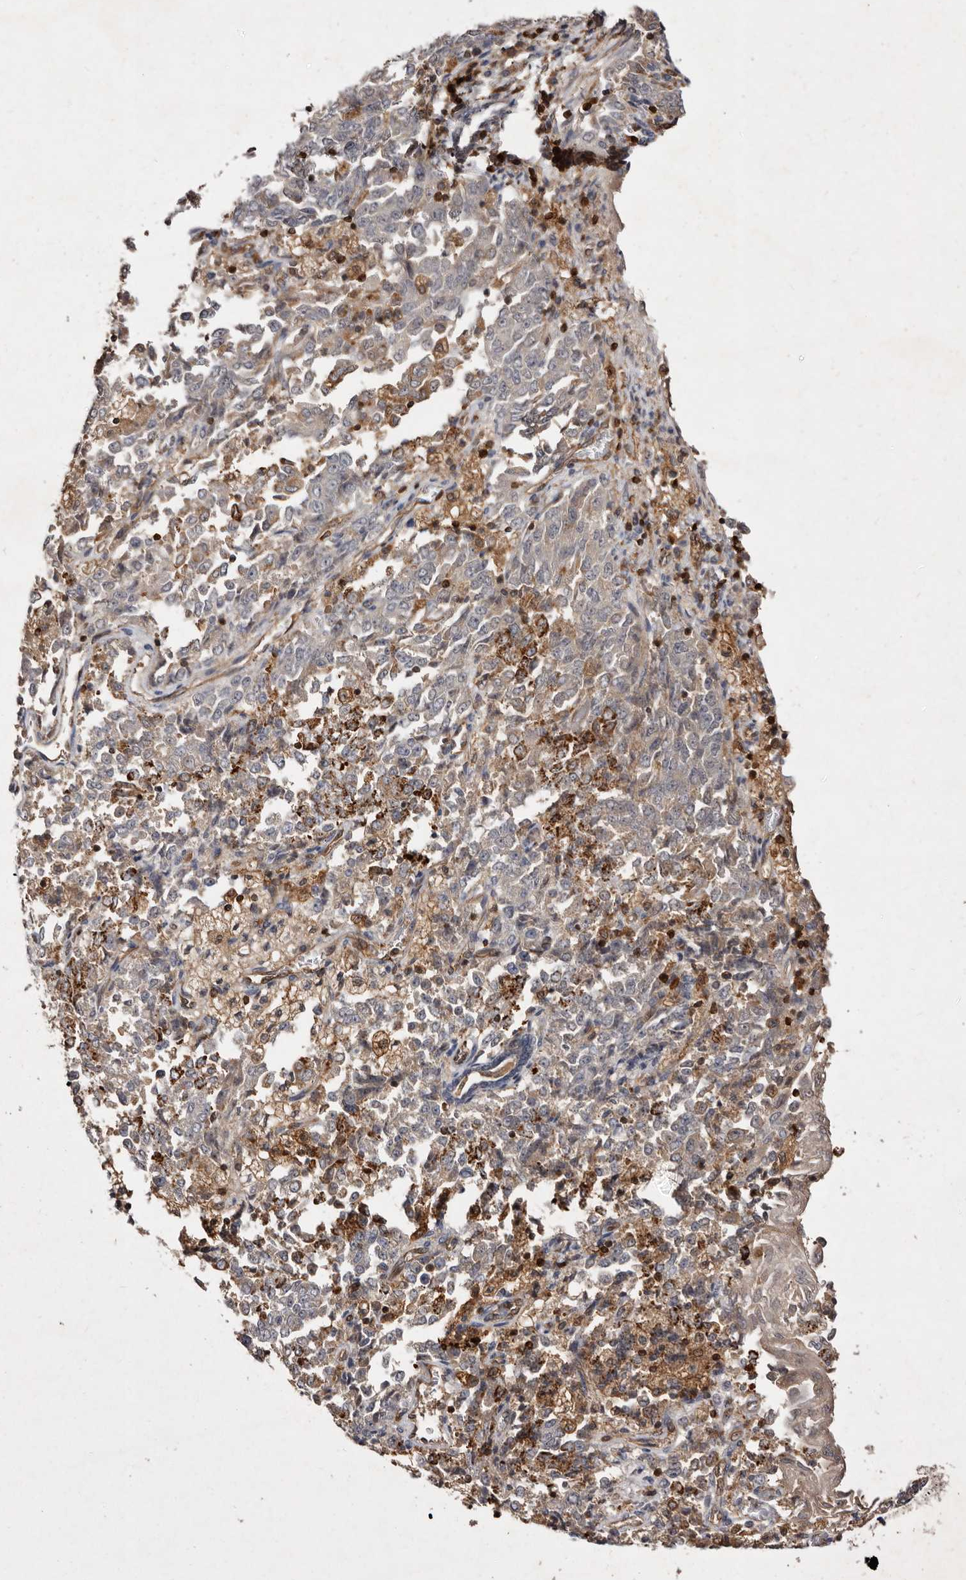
{"staining": {"intensity": "weak", "quantity": "<25%", "location": "cytoplasmic/membranous"}, "tissue": "endometrial cancer", "cell_type": "Tumor cells", "image_type": "cancer", "snomed": [{"axis": "morphology", "description": "Adenocarcinoma, NOS"}, {"axis": "topography", "description": "Endometrium"}], "caption": "Immunohistochemical staining of endometrial cancer reveals no significant expression in tumor cells. (DAB IHC visualized using brightfield microscopy, high magnification).", "gene": "GIMAP4", "patient": {"sex": "female", "age": 80}}